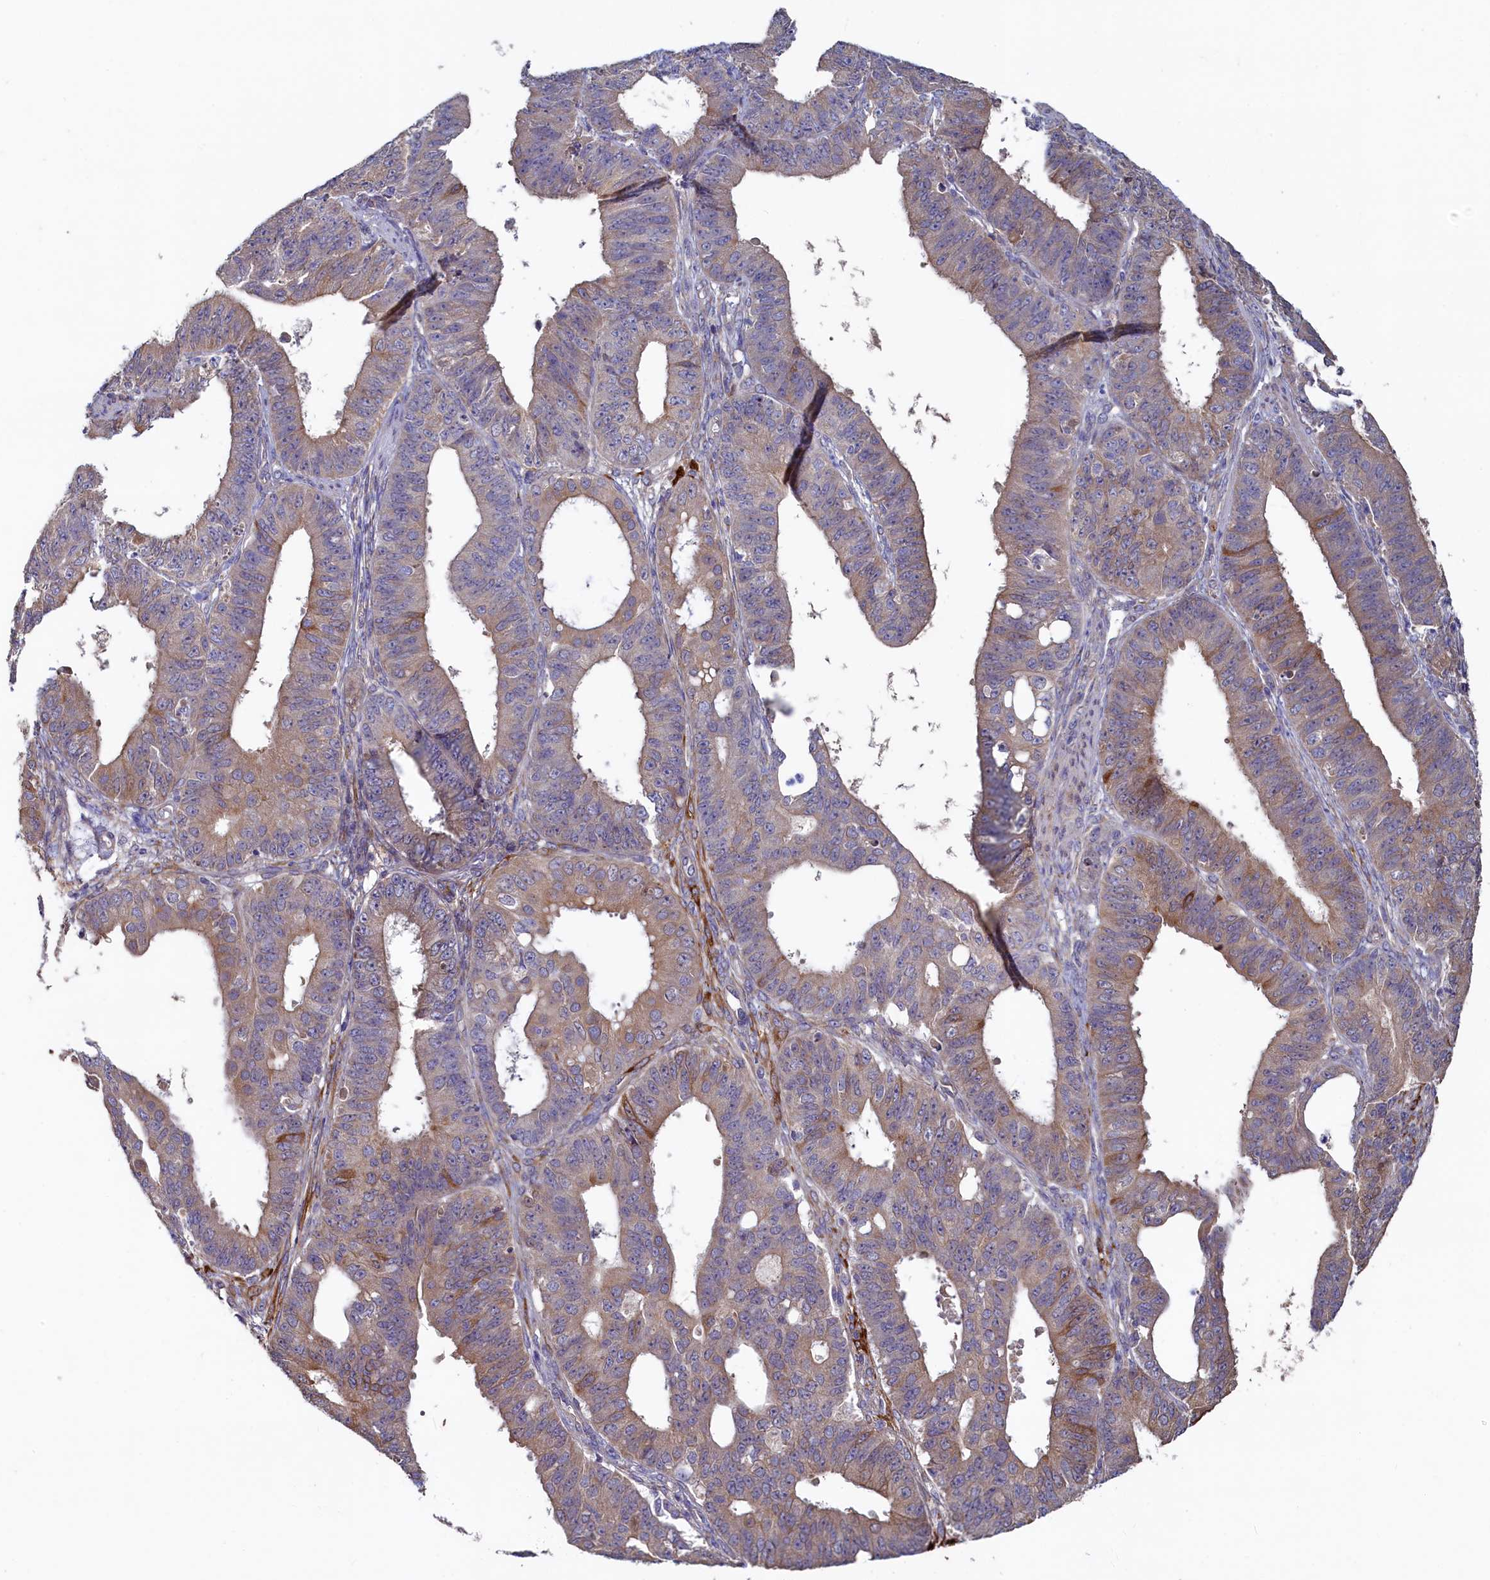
{"staining": {"intensity": "moderate", "quantity": "<25%", "location": "cytoplasmic/membranous"}, "tissue": "ovarian cancer", "cell_type": "Tumor cells", "image_type": "cancer", "snomed": [{"axis": "morphology", "description": "Carcinoma, endometroid"}, {"axis": "topography", "description": "Appendix"}, {"axis": "topography", "description": "Ovary"}], "caption": "Moderate cytoplasmic/membranous staining is identified in approximately <25% of tumor cells in ovarian cancer. Immunohistochemistry (ihc) stains the protein of interest in brown and the nuclei are stained blue.", "gene": "SPATA2L", "patient": {"sex": "female", "age": 42}}